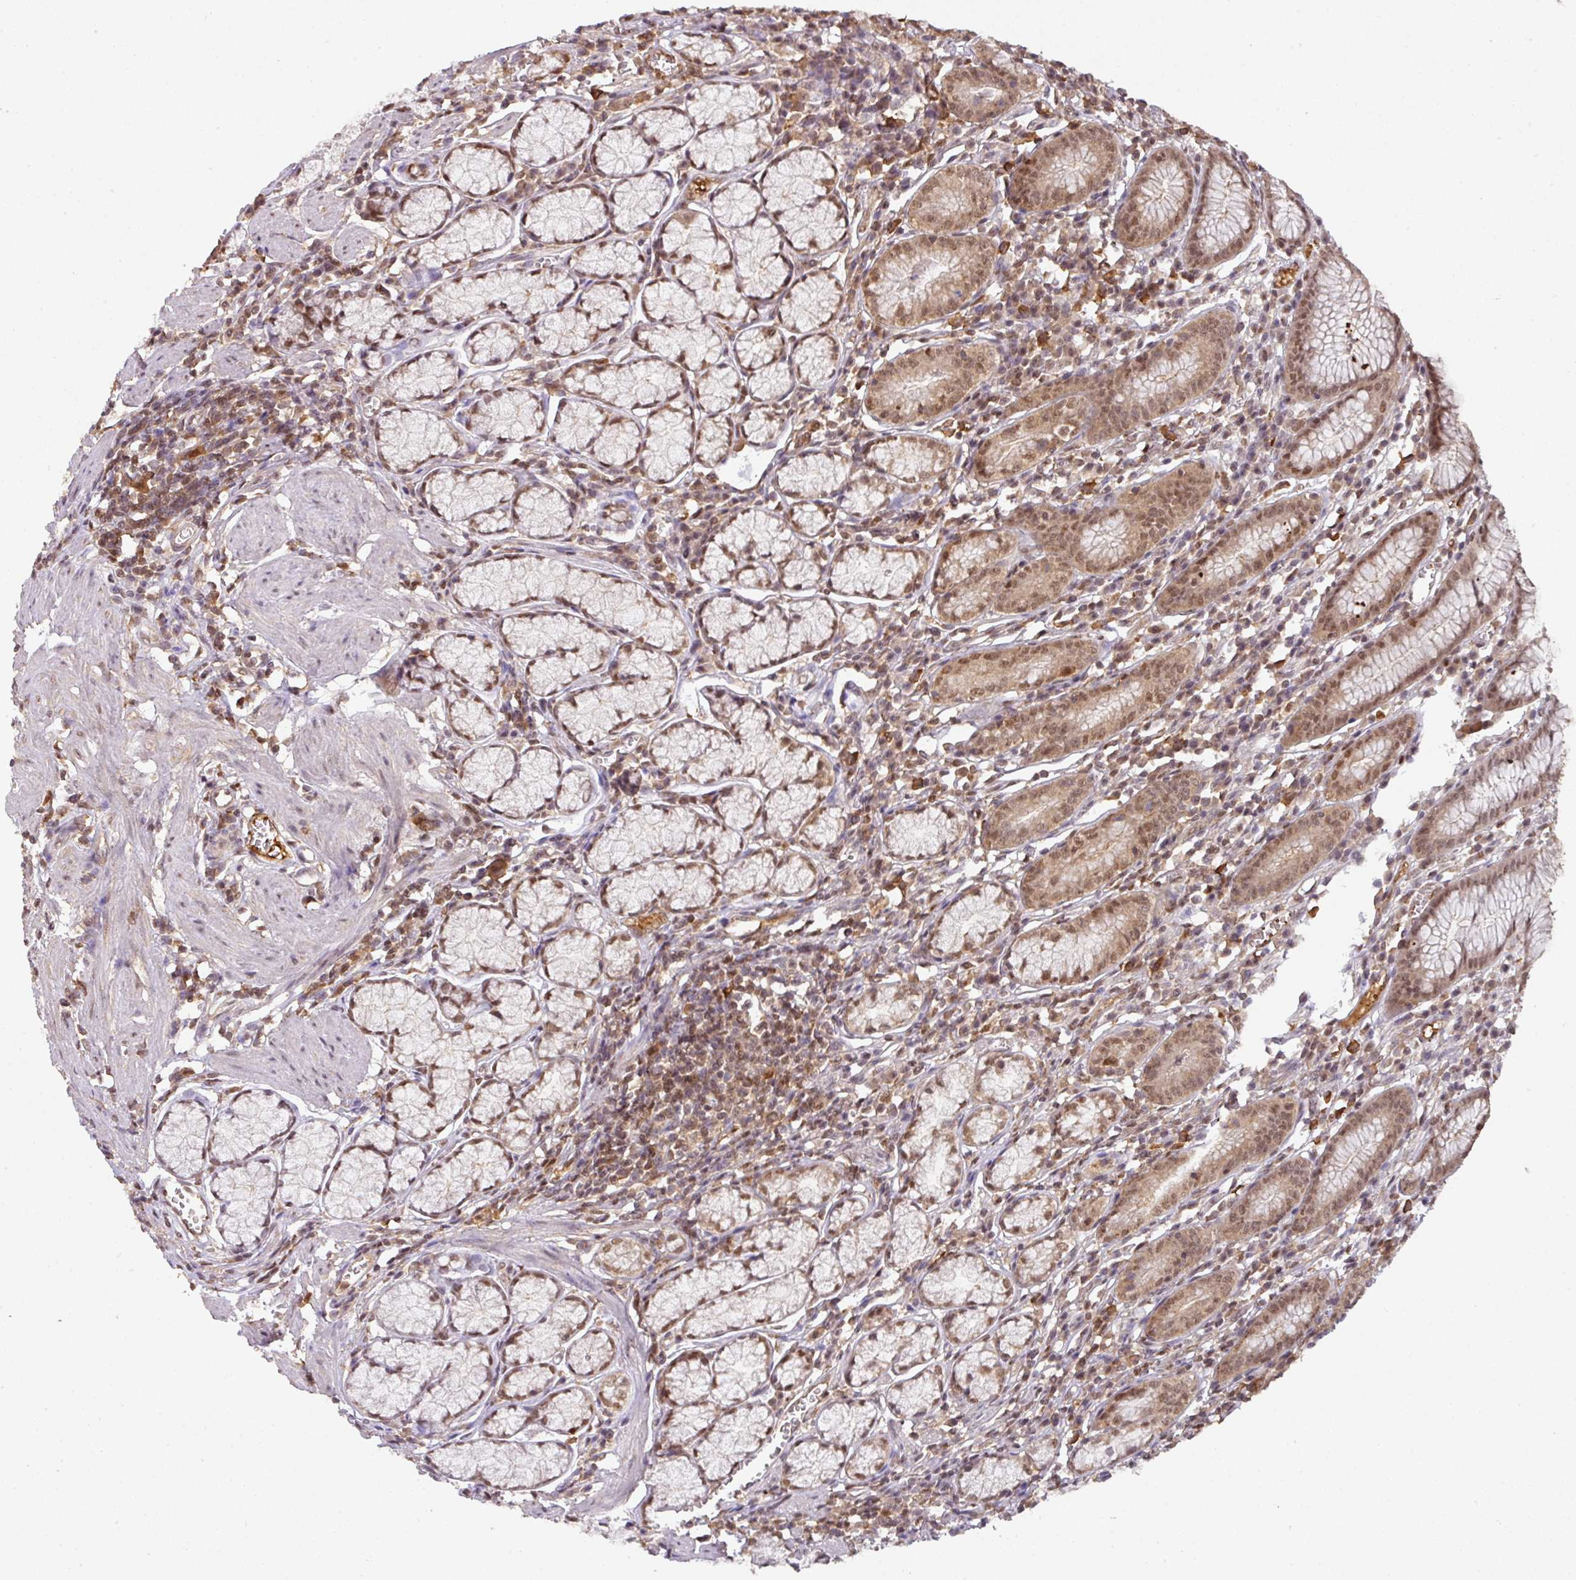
{"staining": {"intensity": "moderate", "quantity": ">75%", "location": "cytoplasmic/membranous,nuclear"}, "tissue": "stomach", "cell_type": "Glandular cells", "image_type": "normal", "snomed": [{"axis": "morphology", "description": "Normal tissue, NOS"}, {"axis": "topography", "description": "Stomach"}], "caption": "About >75% of glandular cells in unremarkable human stomach demonstrate moderate cytoplasmic/membranous,nuclear protein positivity as visualized by brown immunohistochemical staining.", "gene": "RANBP9", "patient": {"sex": "male", "age": 55}}